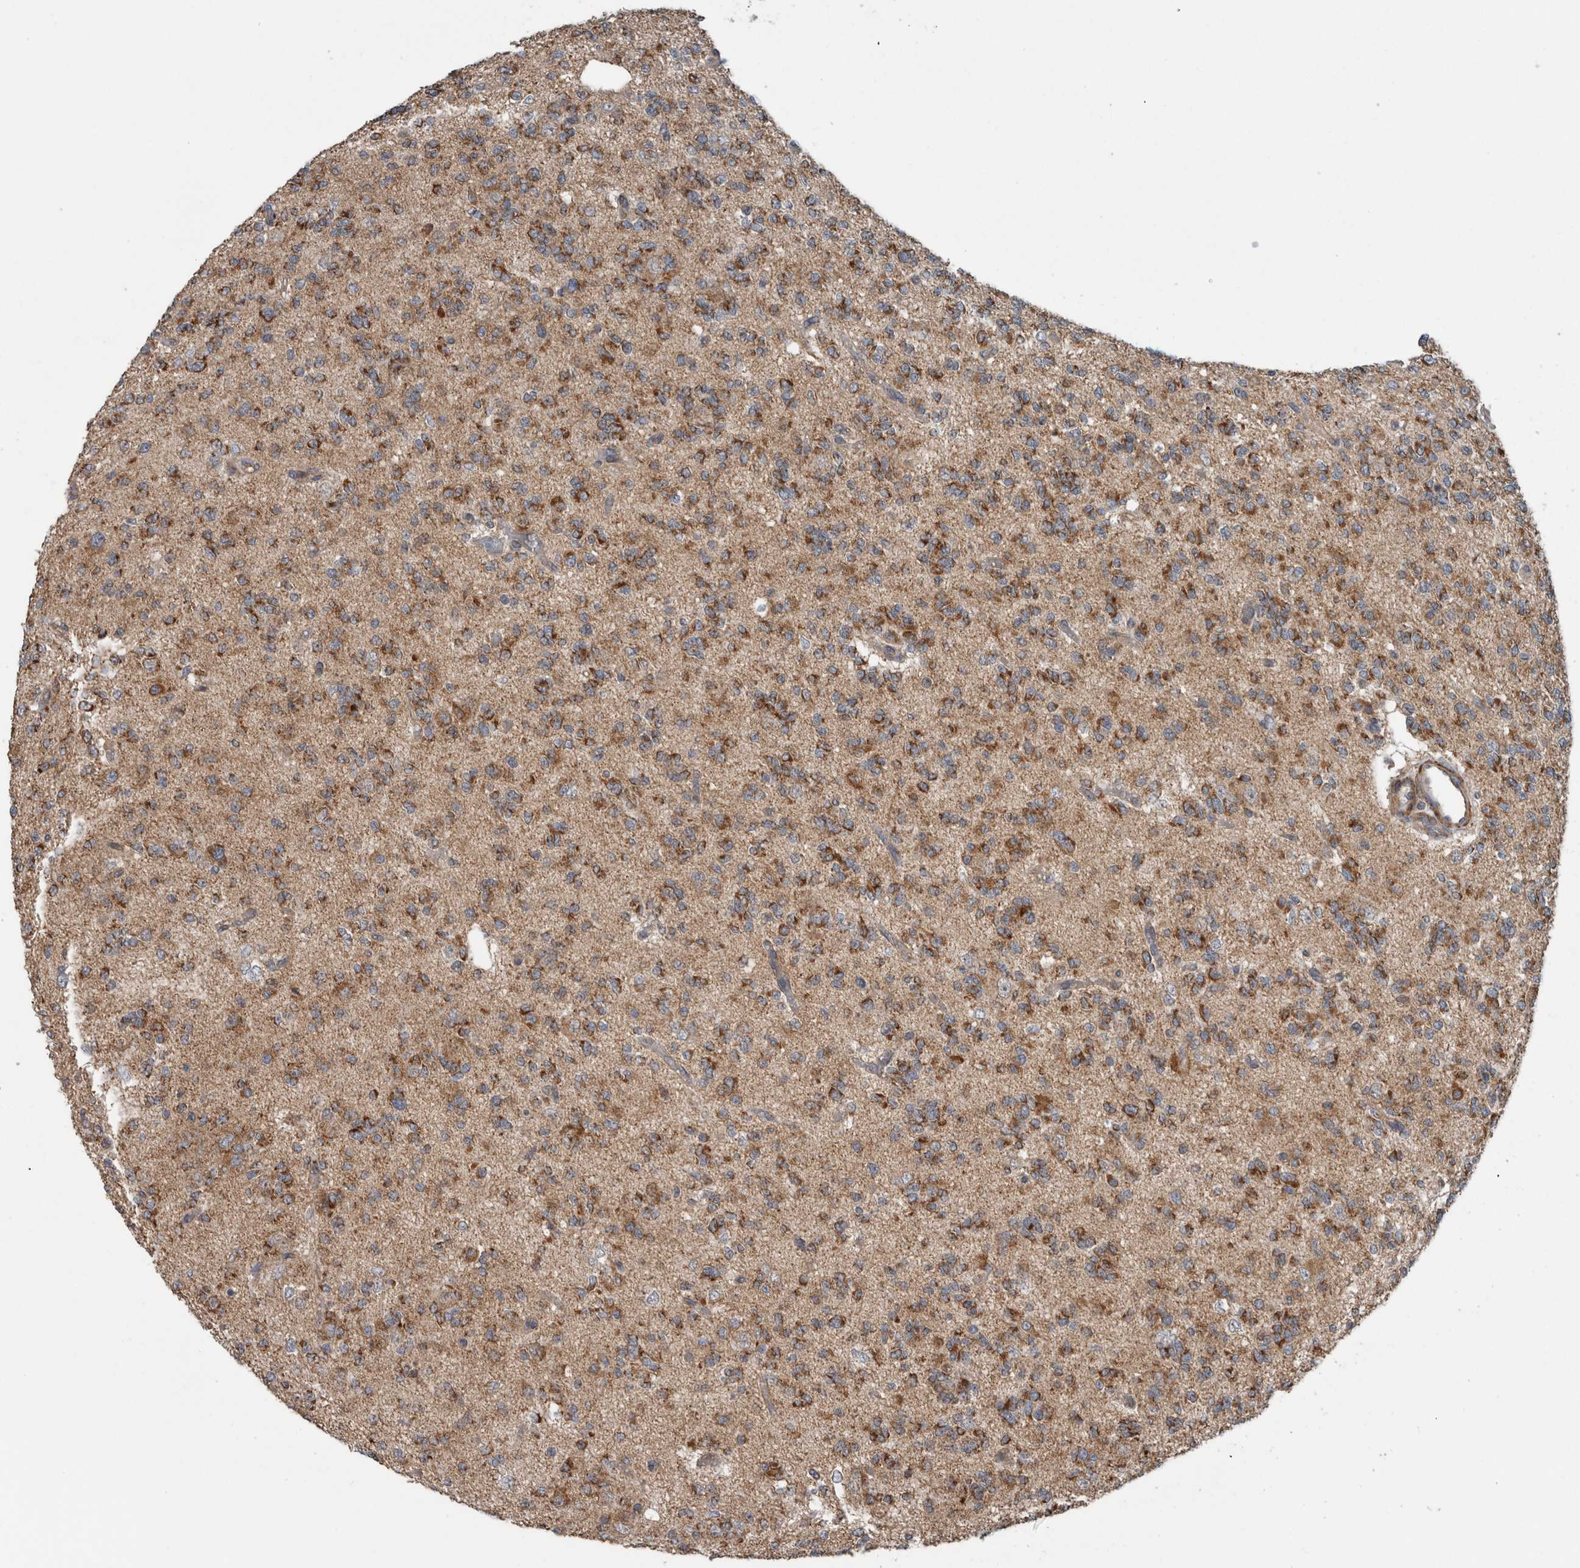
{"staining": {"intensity": "strong", "quantity": ">75%", "location": "cytoplasmic/membranous"}, "tissue": "glioma", "cell_type": "Tumor cells", "image_type": "cancer", "snomed": [{"axis": "morphology", "description": "Glioma, malignant, Low grade"}, {"axis": "topography", "description": "Brain"}], "caption": "Strong cytoplasmic/membranous staining is identified in about >75% of tumor cells in malignant glioma (low-grade). (brown staining indicates protein expression, while blue staining denotes nuclei).", "gene": "ARMC1", "patient": {"sex": "male", "age": 38}}